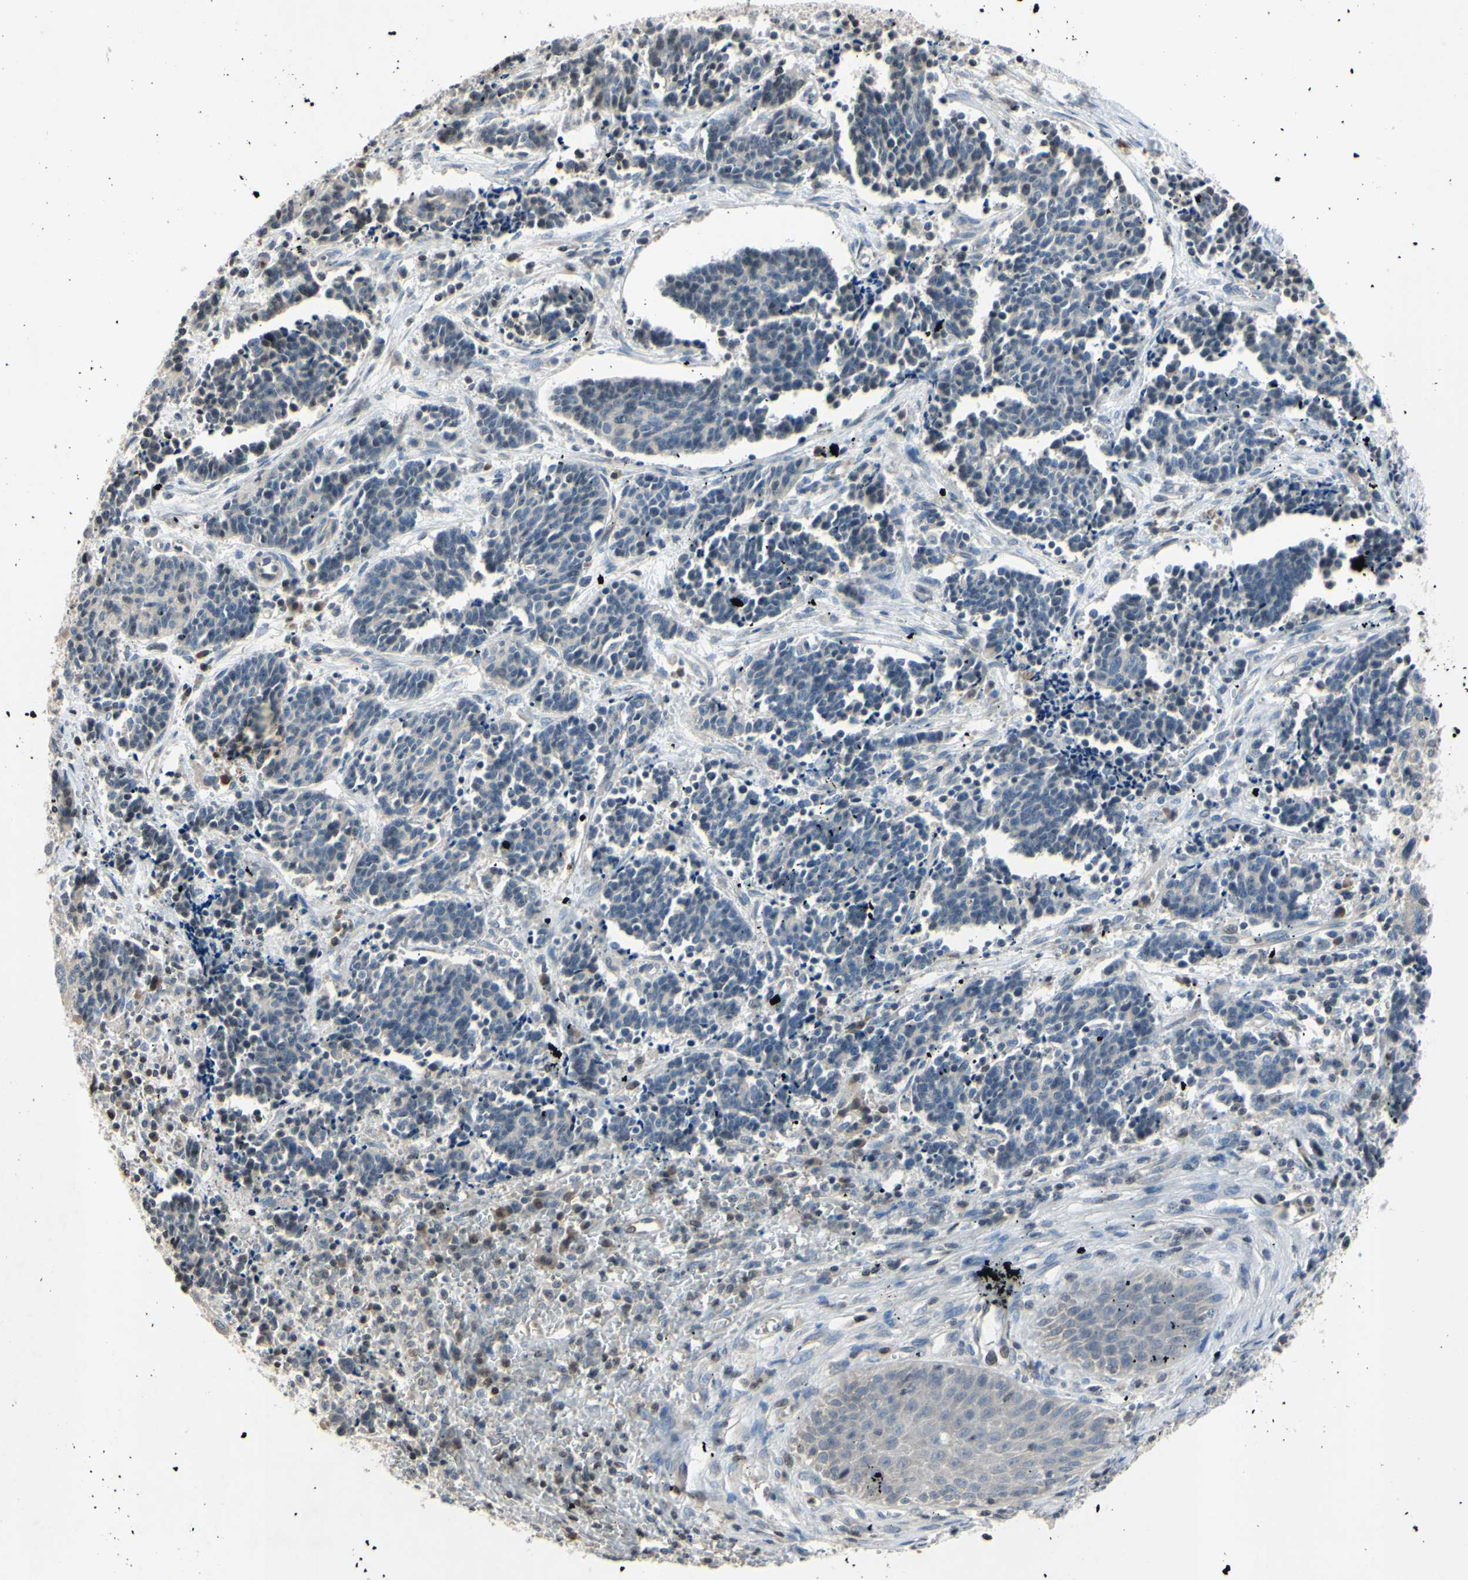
{"staining": {"intensity": "negative", "quantity": "none", "location": "none"}, "tissue": "cervical cancer", "cell_type": "Tumor cells", "image_type": "cancer", "snomed": [{"axis": "morphology", "description": "Squamous cell carcinoma, NOS"}, {"axis": "topography", "description": "Cervix"}], "caption": "DAB (3,3'-diaminobenzidine) immunohistochemical staining of human cervical squamous cell carcinoma demonstrates no significant expression in tumor cells.", "gene": "ARG1", "patient": {"sex": "female", "age": 35}}